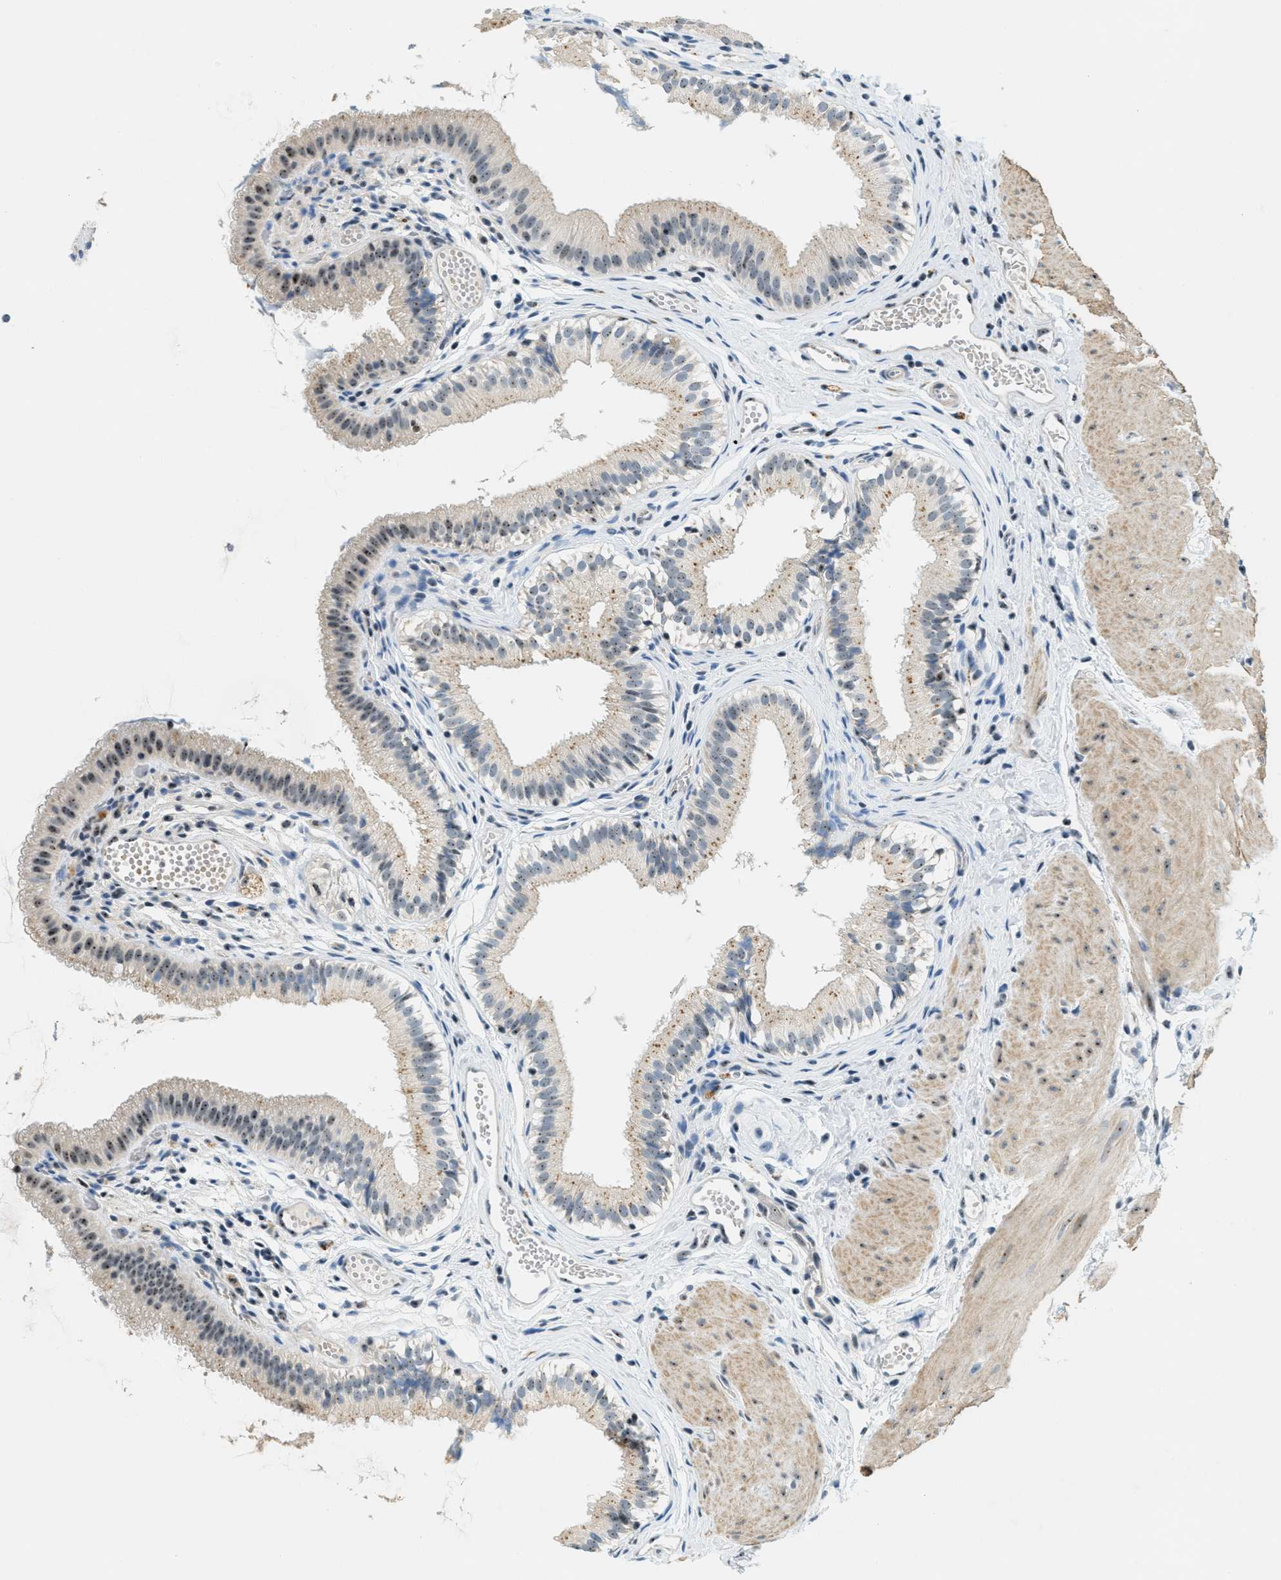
{"staining": {"intensity": "strong", "quantity": "<25%", "location": "nuclear"}, "tissue": "gallbladder", "cell_type": "Glandular cells", "image_type": "normal", "snomed": [{"axis": "morphology", "description": "Normal tissue, NOS"}, {"axis": "topography", "description": "Gallbladder"}], "caption": "Immunohistochemistry staining of unremarkable gallbladder, which displays medium levels of strong nuclear expression in about <25% of glandular cells indicating strong nuclear protein expression. The staining was performed using DAB (3,3'-diaminobenzidine) (brown) for protein detection and nuclei were counterstained in hematoxylin (blue).", "gene": "DDX47", "patient": {"sex": "female", "age": 26}}